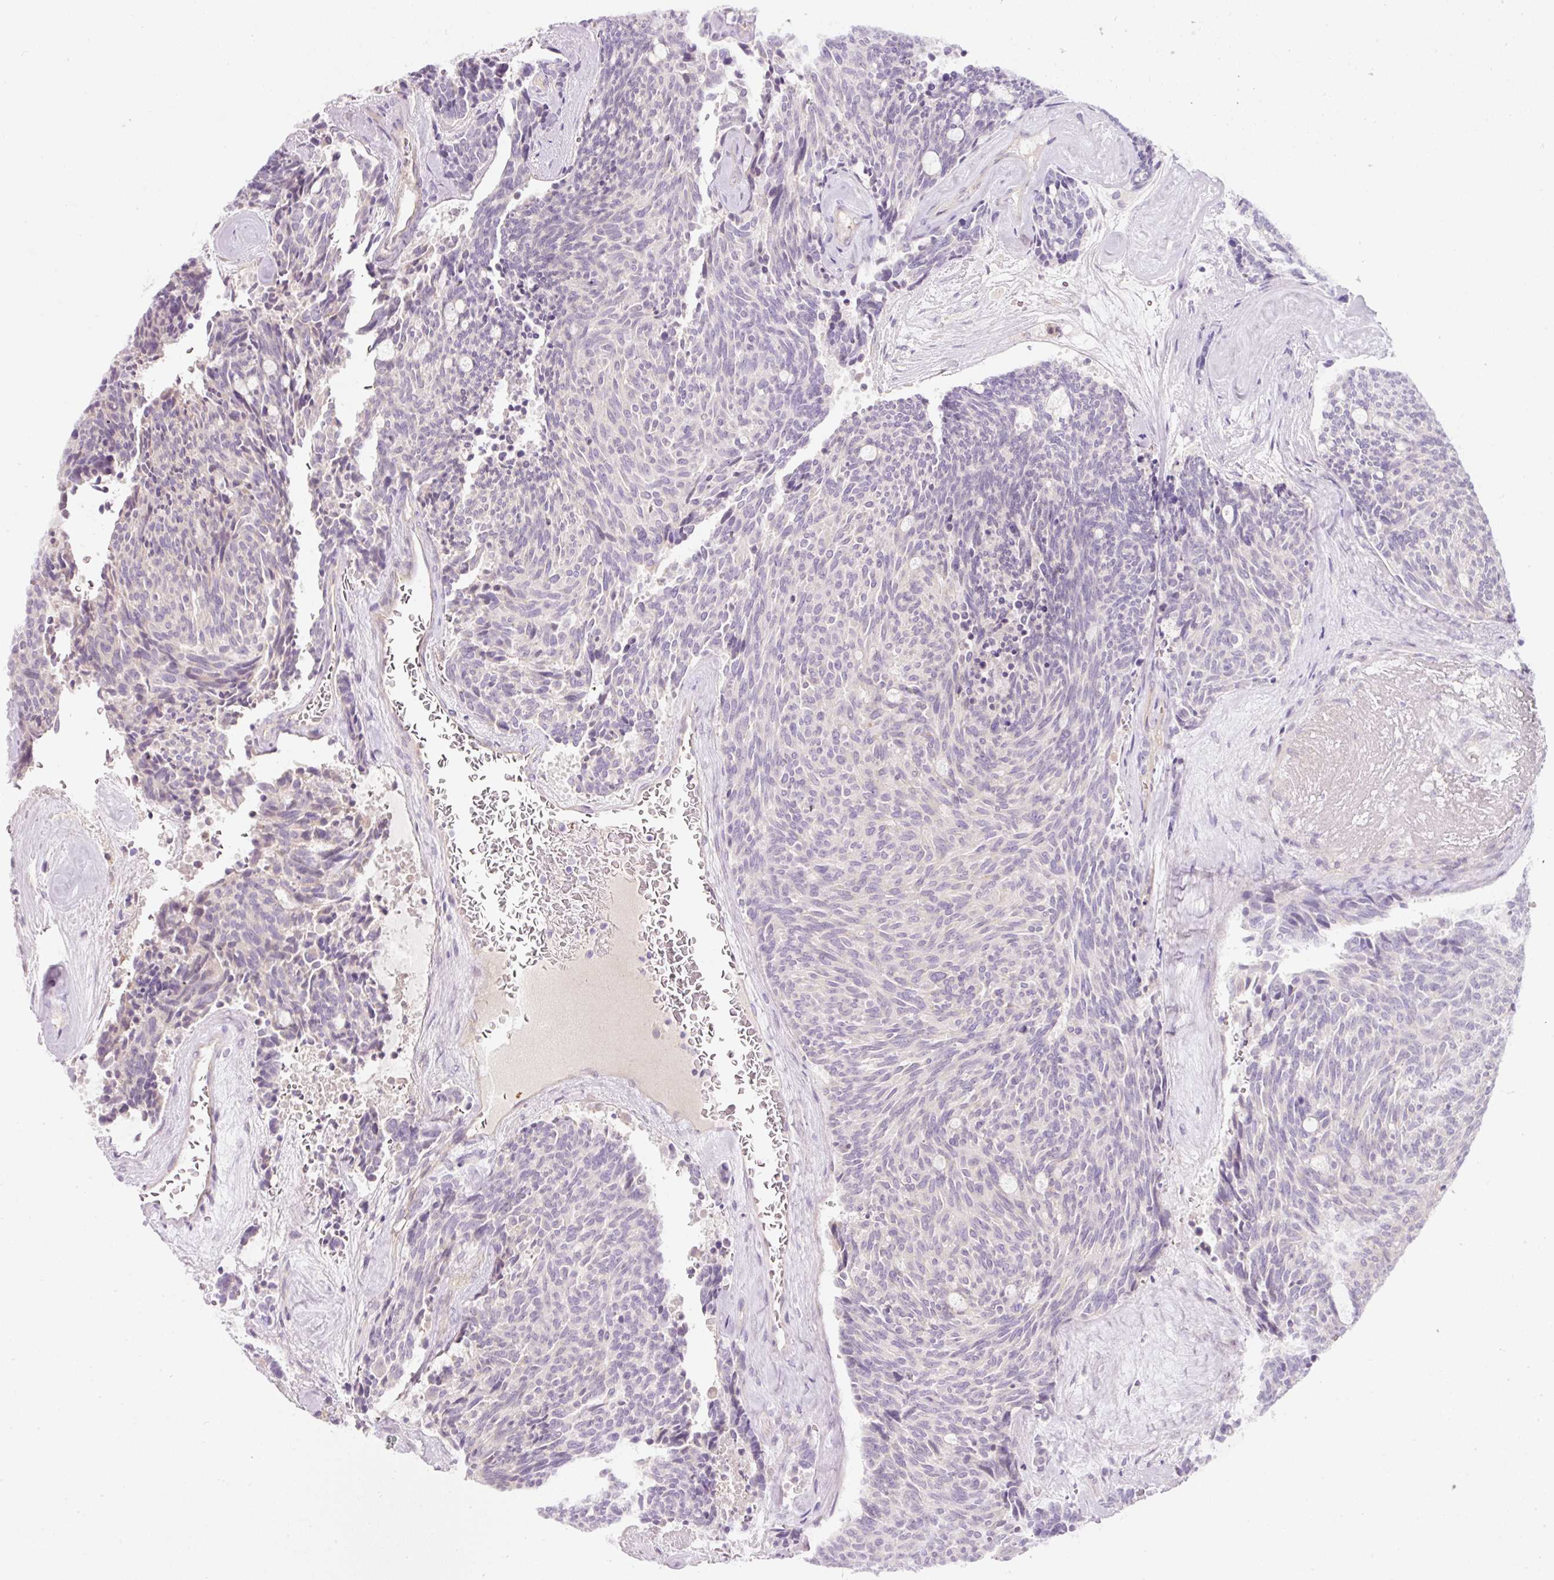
{"staining": {"intensity": "negative", "quantity": "none", "location": "none"}, "tissue": "carcinoid", "cell_type": "Tumor cells", "image_type": "cancer", "snomed": [{"axis": "morphology", "description": "Carcinoid, malignant, NOS"}, {"axis": "topography", "description": "Pancreas"}], "caption": "The immunohistochemistry micrograph has no significant staining in tumor cells of carcinoid tissue.", "gene": "NBPF11", "patient": {"sex": "female", "age": 54}}